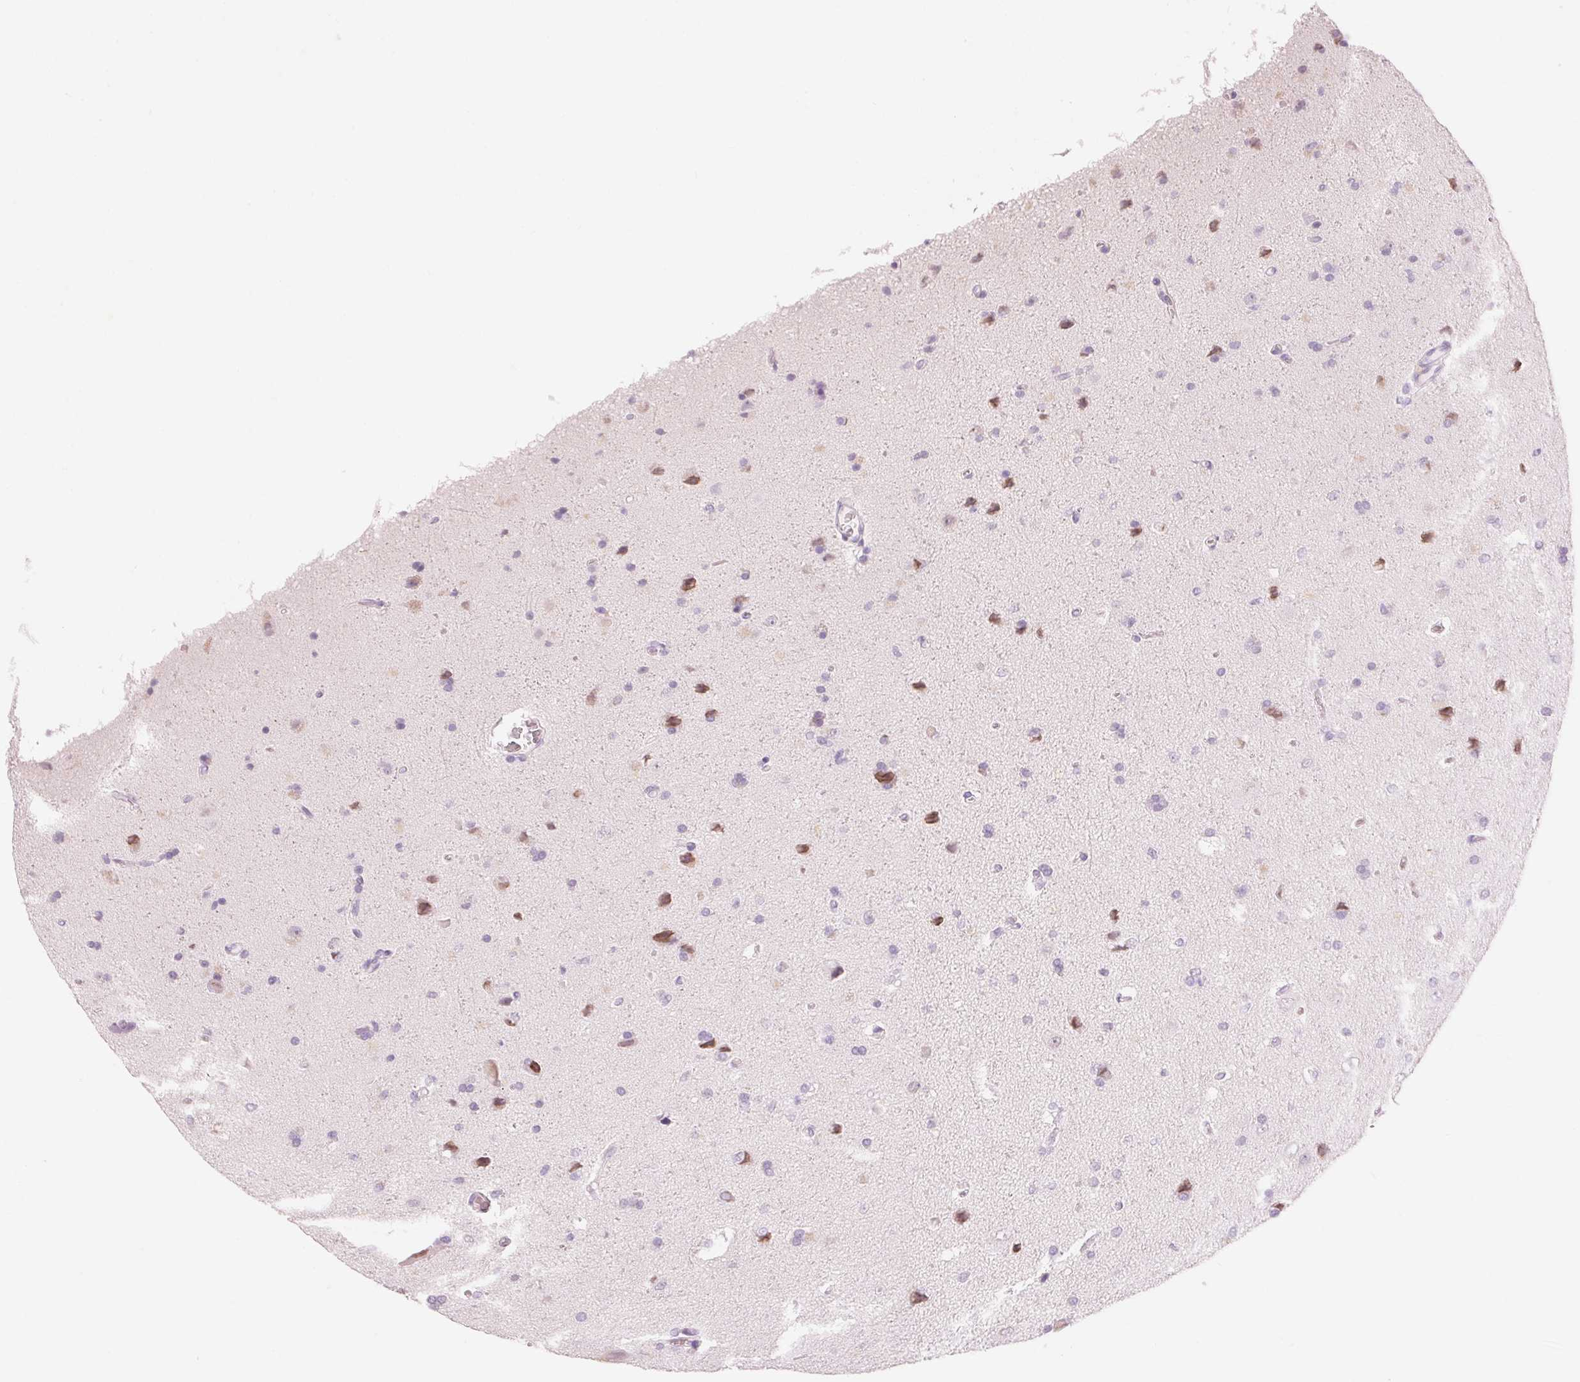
{"staining": {"intensity": "negative", "quantity": "none", "location": "none"}, "tissue": "glioma", "cell_type": "Tumor cells", "image_type": "cancer", "snomed": [{"axis": "morphology", "description": "Glioma, malignant, High grade"}, {"axis": "topography", "description": "Cerebral cortex"}], "caption": "Protein analysis of malignant high-grade glioma displays no significant staining in tumor cells.", "gene": "KLK7", "patient": {"sex": "male", "age": 70}}